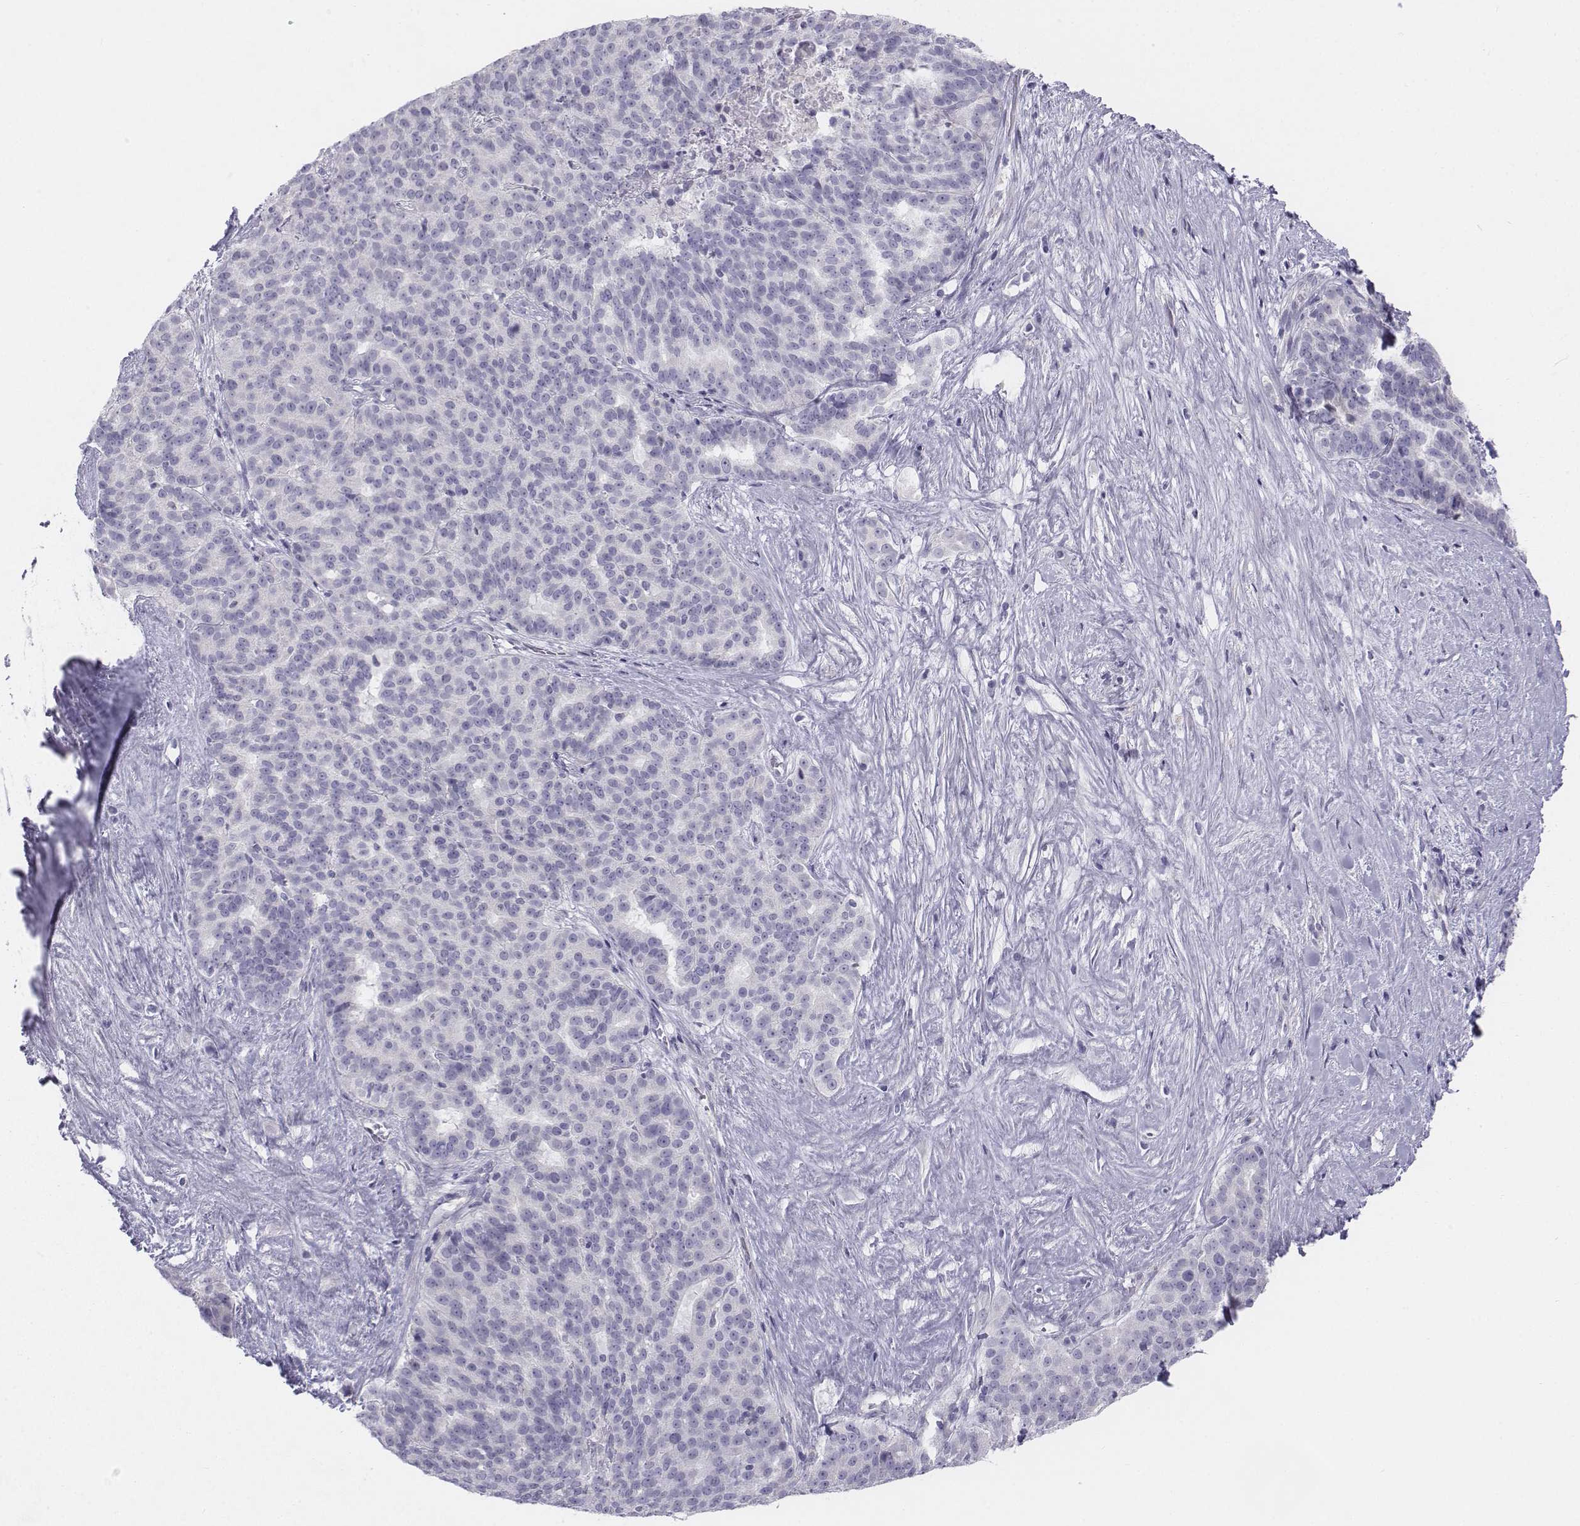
{"staining": {"intensity": "negative", "quantity": "none", "location": "none"}, "tissue": "liver cancer", "cell_type": "Tumor cells", "image_type": "cancer", "snomed": [{"axis": "morphology", "description": "Cholangiocarcinoma"}, {"axis": "topography", "description": "Liver"}], "caption": "Liver cancer (cholangiocarcinoma) was stained to show a protein in brown. There is no significant expression in tumor cells.", "gene": "TH", "patient": {"sex": "female", "age": 47}}